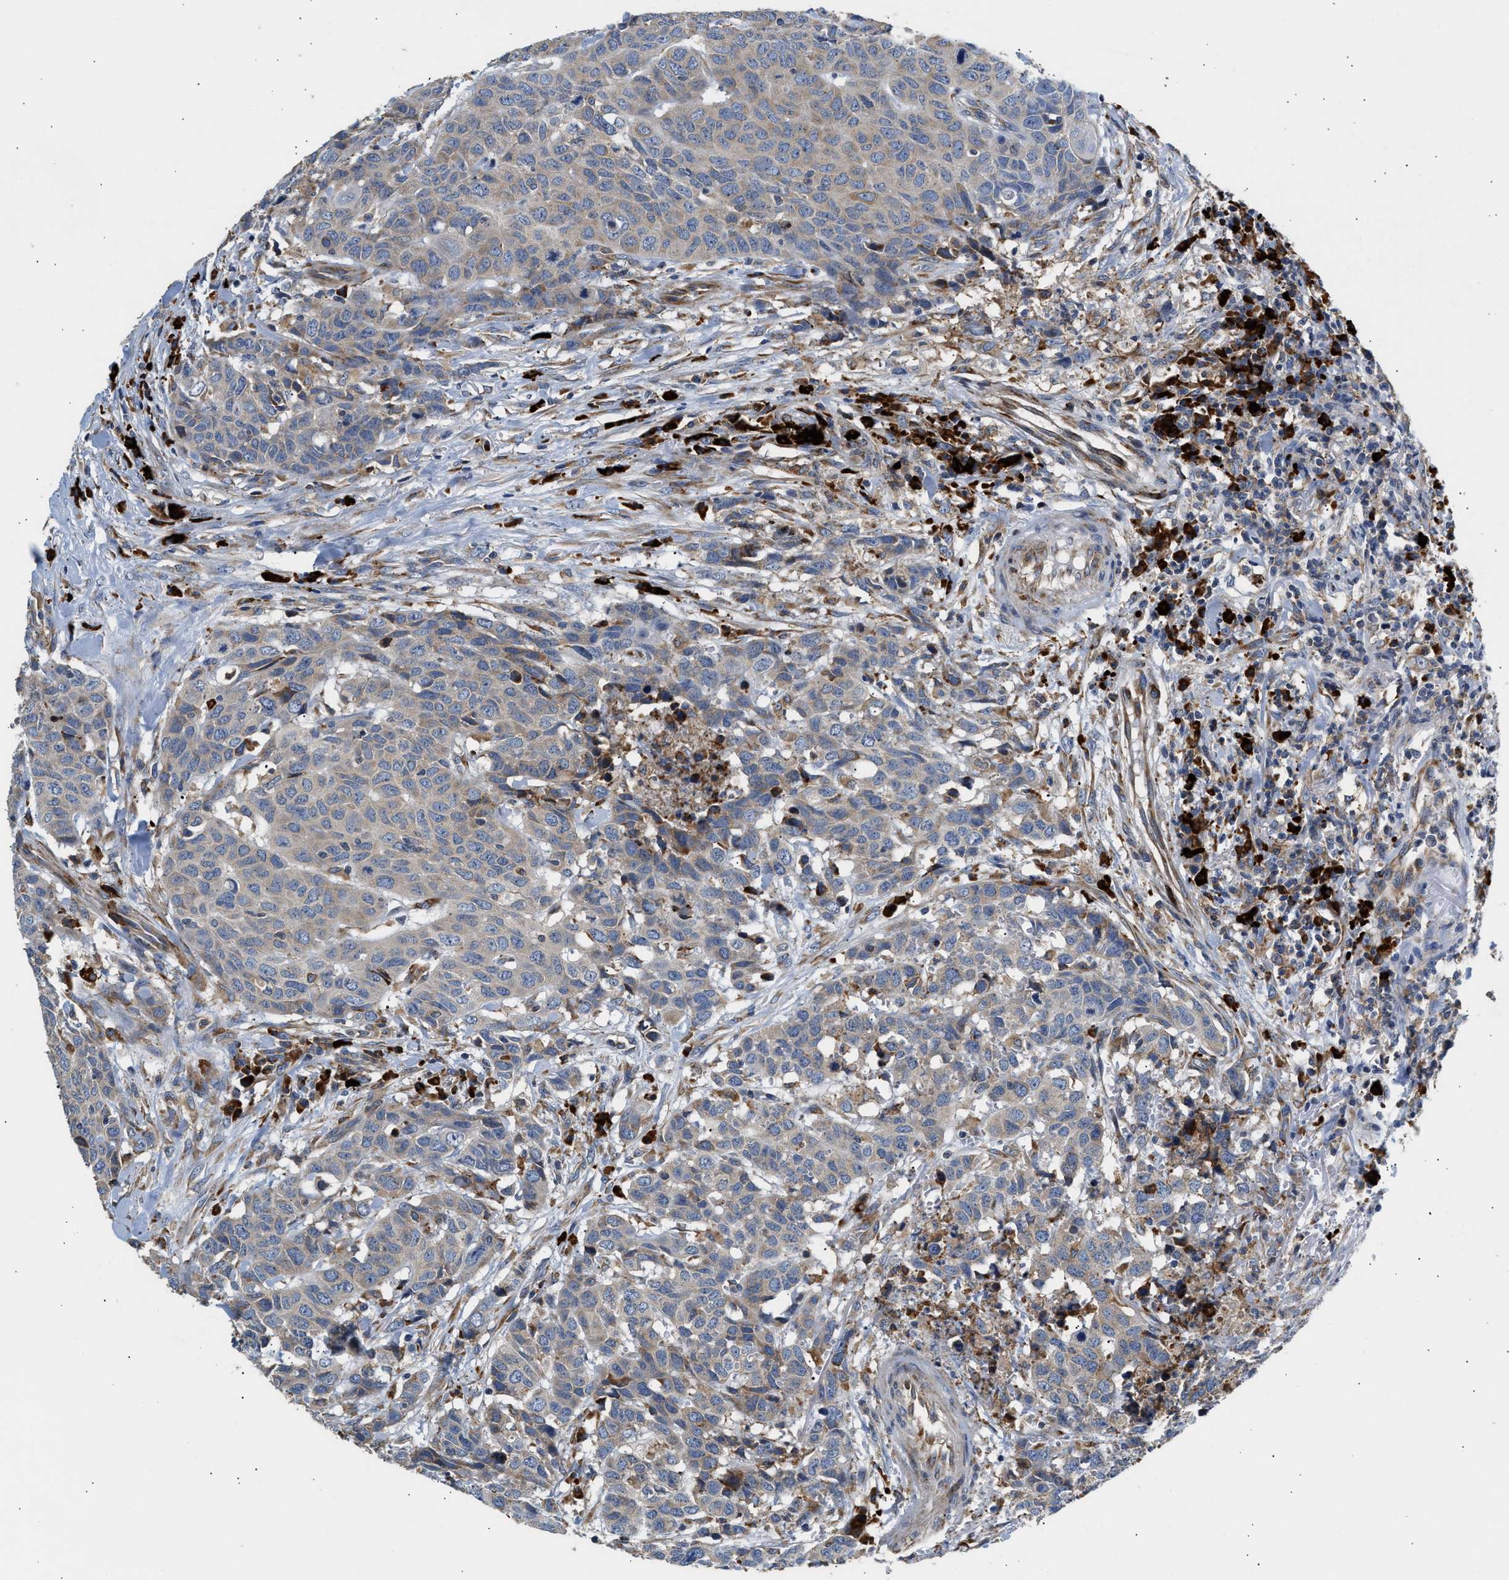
{"staining": {"intensity": "negative", "quantity": "none", "location": "none"}, "tissue": "head and neck cancer", "cell_type": "Tumor cells", "image_type": "cancer", "snomed": [{"axis": "morphology", "description": "Squamous cell carcinoma, NOS"}, {"axis": "topography", "description": "Head-Neck"}], "caption": "IHC image of head and neck cancer (squamous cell carcinoma) stained for a protein (brown), which reveals no expression in tumor cells.", "gene": "AMZ1", "patient": {"sex": "male", "age": 66}}